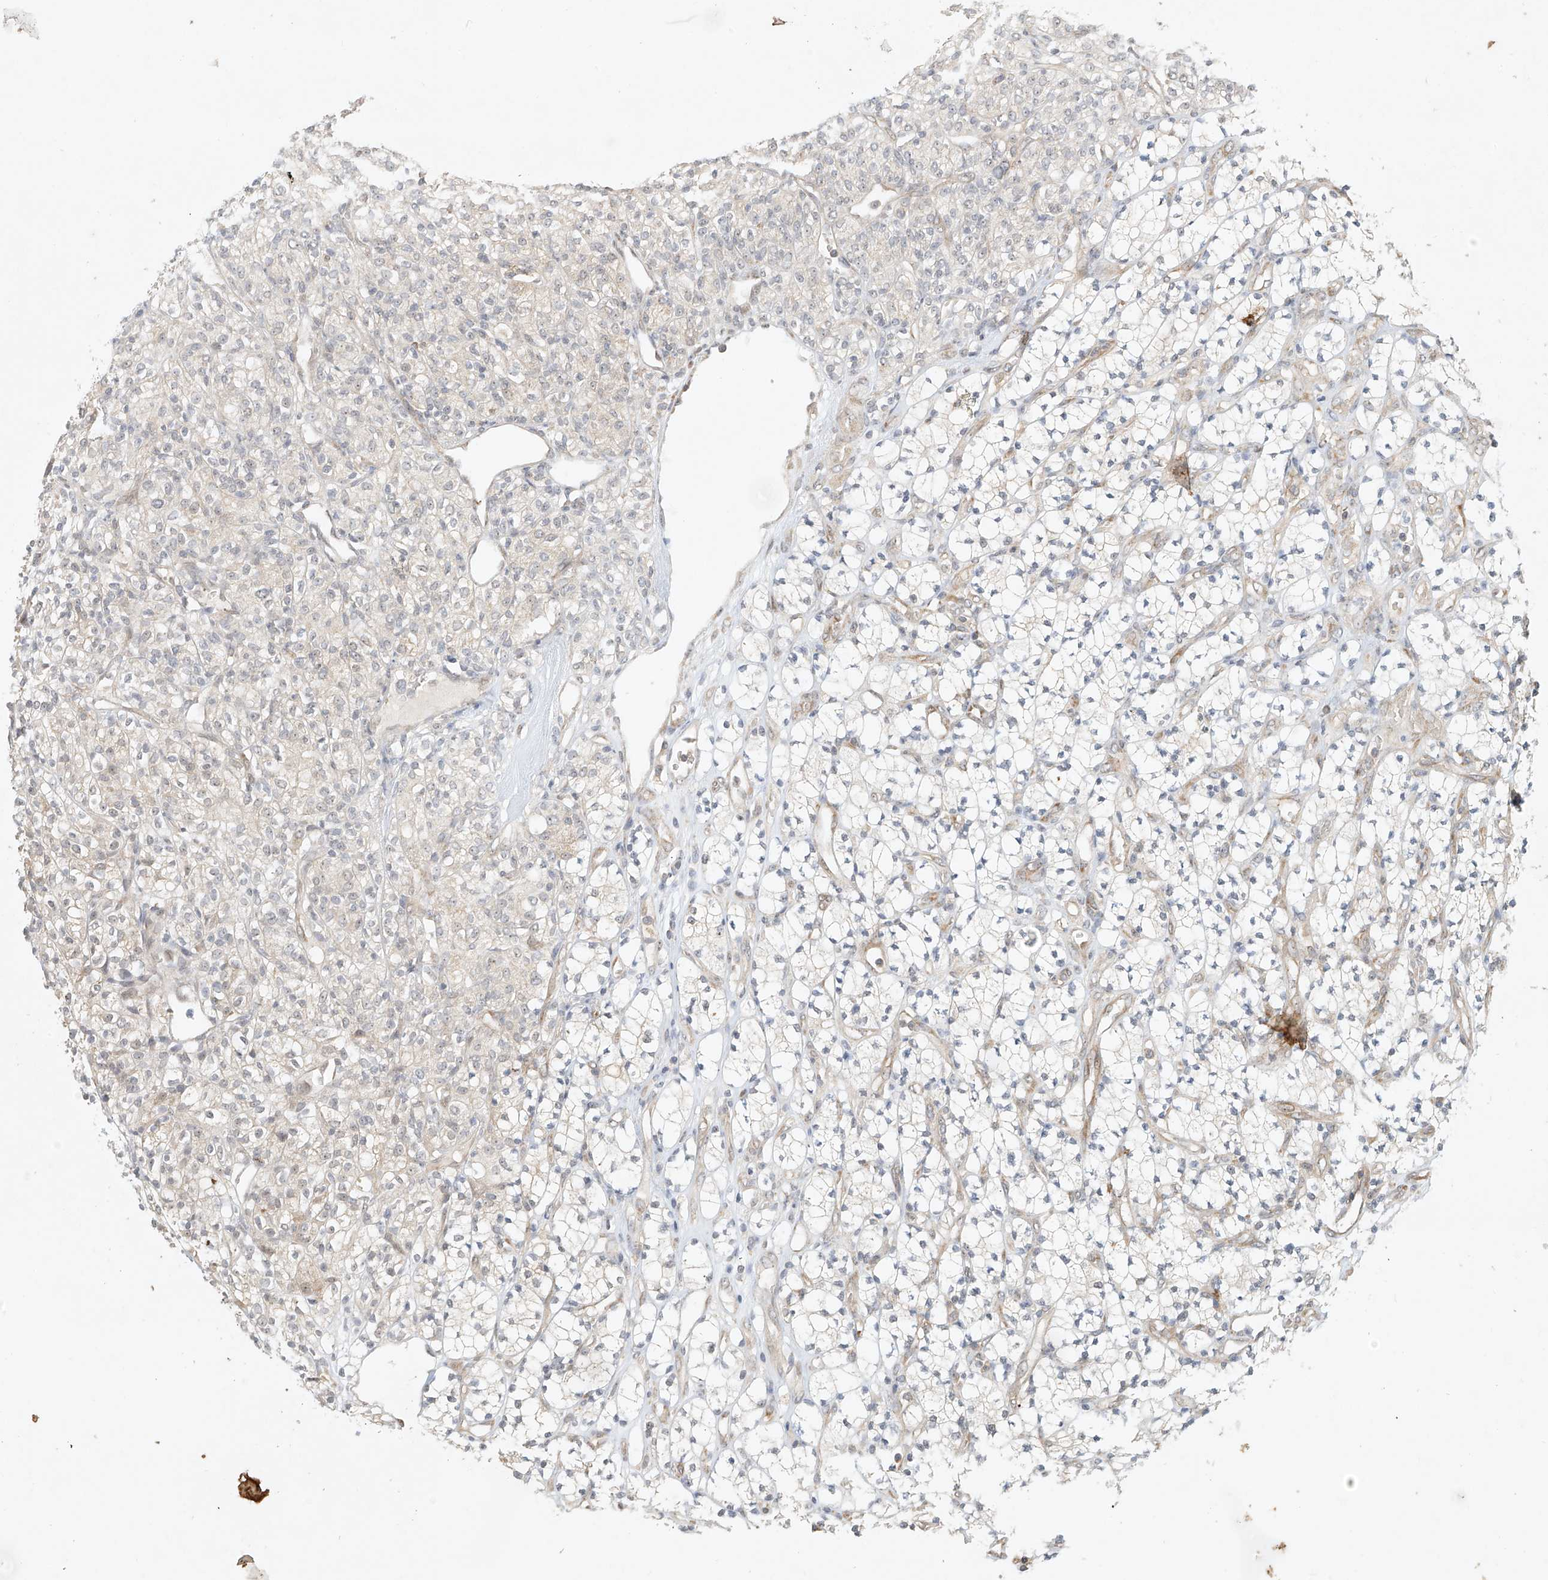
{"staining": {"intensity": "negative", "quantity": "none", "location": "none"}, "tissue": "renal cancer", "cell_type": "Tumor cells", "image_type": "cancer", "snomed": [{"axis": "morphology", "description": "Adenocarcinoma, NOS"}, {"axis": "topography", "description": "Kidney"}], "caption": "A photomicrograph of human renal adenocarcinoma is negative for staining in tumor cells. Nuclei are stained in blue.", "gene": "TASP1", "patient": {"sex": "male", "age": 77}}